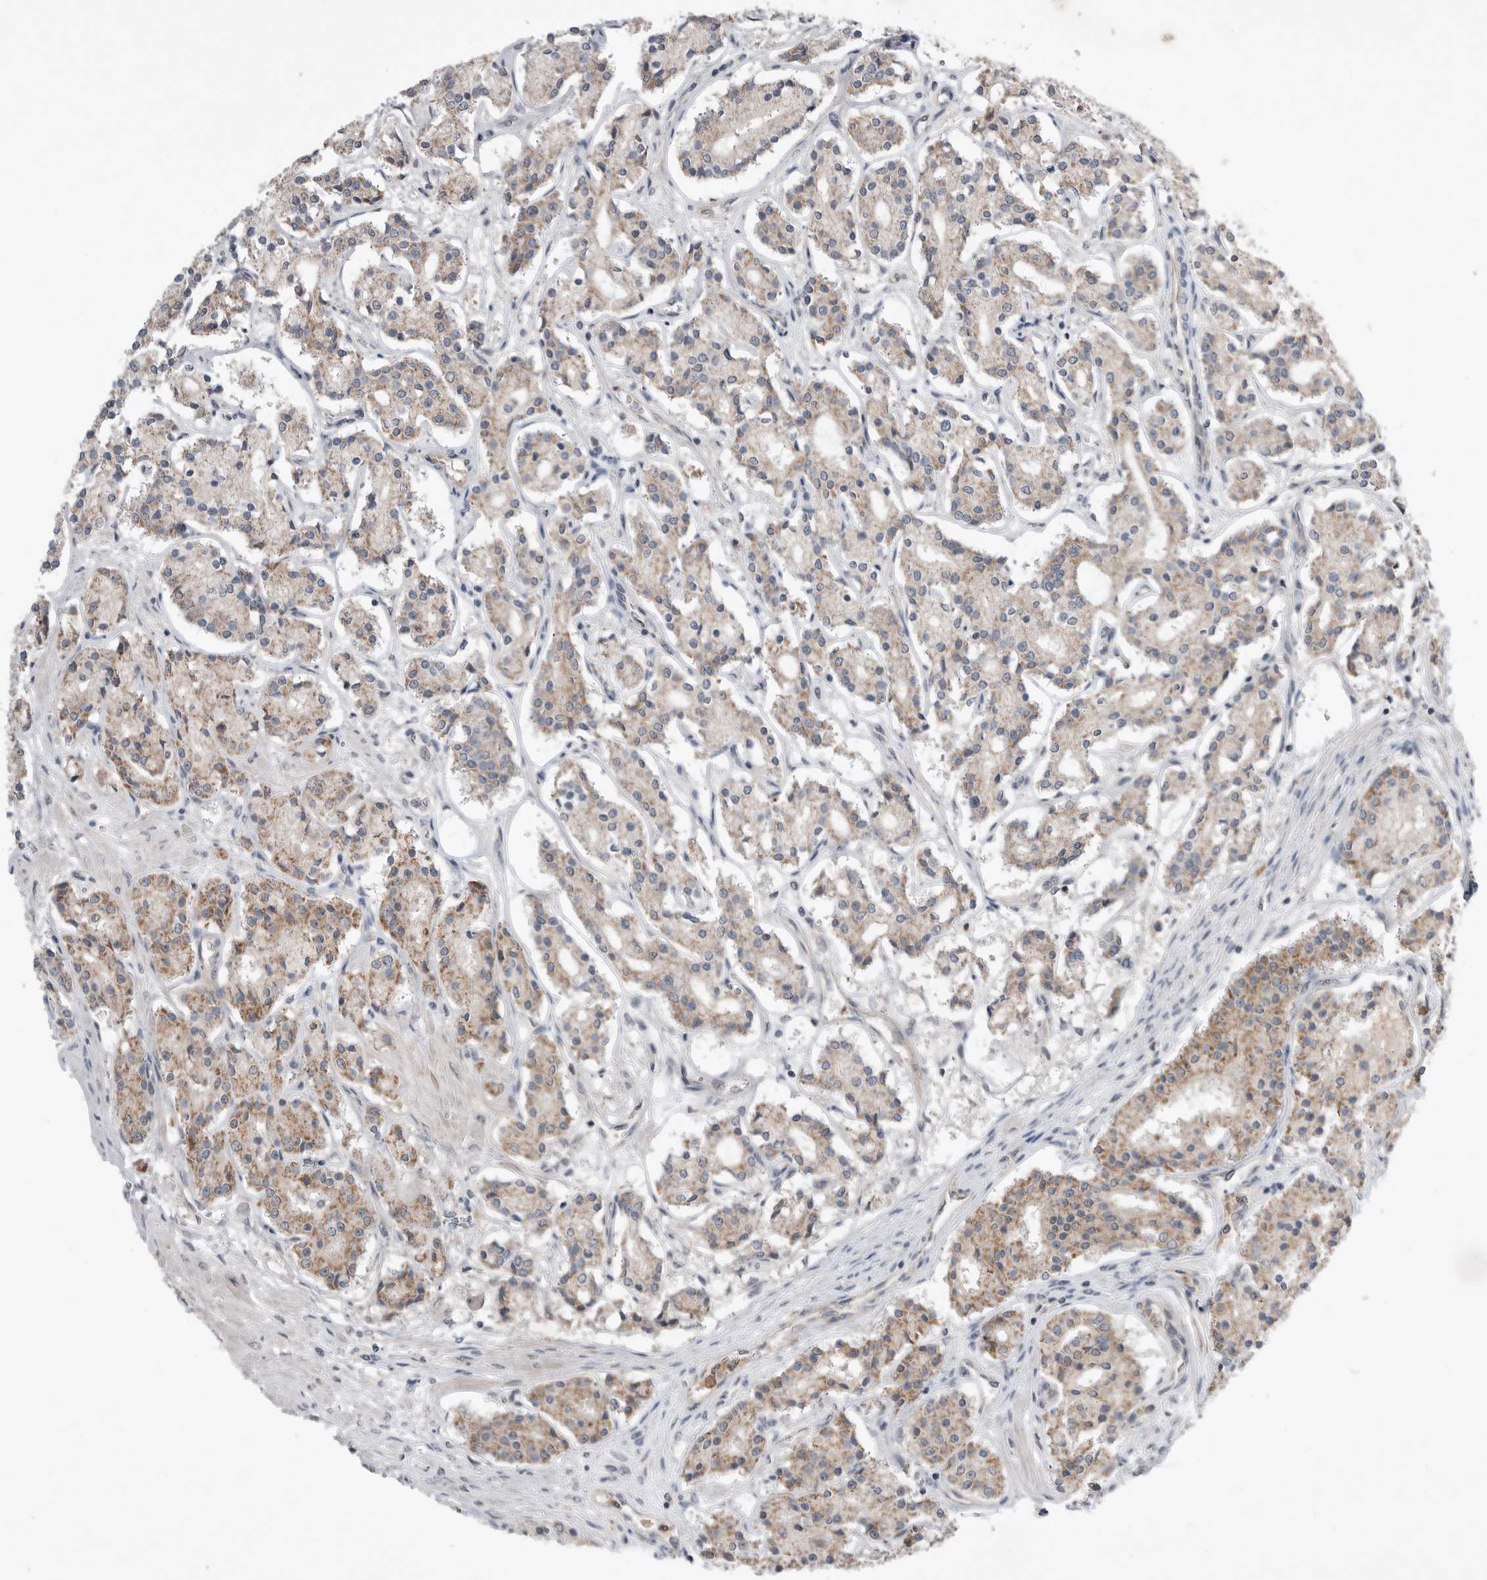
{"staining": {"intensity": "moderate", "quantity": "25%-75%", "location": "cytoplasmic/membranous"}, "tissue": "prostate cancer", "cell_type": "Tumor cells", "image_type": "cancer", "snomed": [{"axis": "morphology", "description": "Adenocarcinoma, High grade"}, {"axis": "topography", "description": "Prostate"}], "caption": "Immunohistochemistry (IHC) photomicrograph of human prostate cancer stained for a protein (brown), which exhibits medium levels of moderate cytoplasmic/membranous expression in about 25%-75% of tumor cells.", "gene": "NTAQ1", "patient": {"sex": "male", "age": 60}}